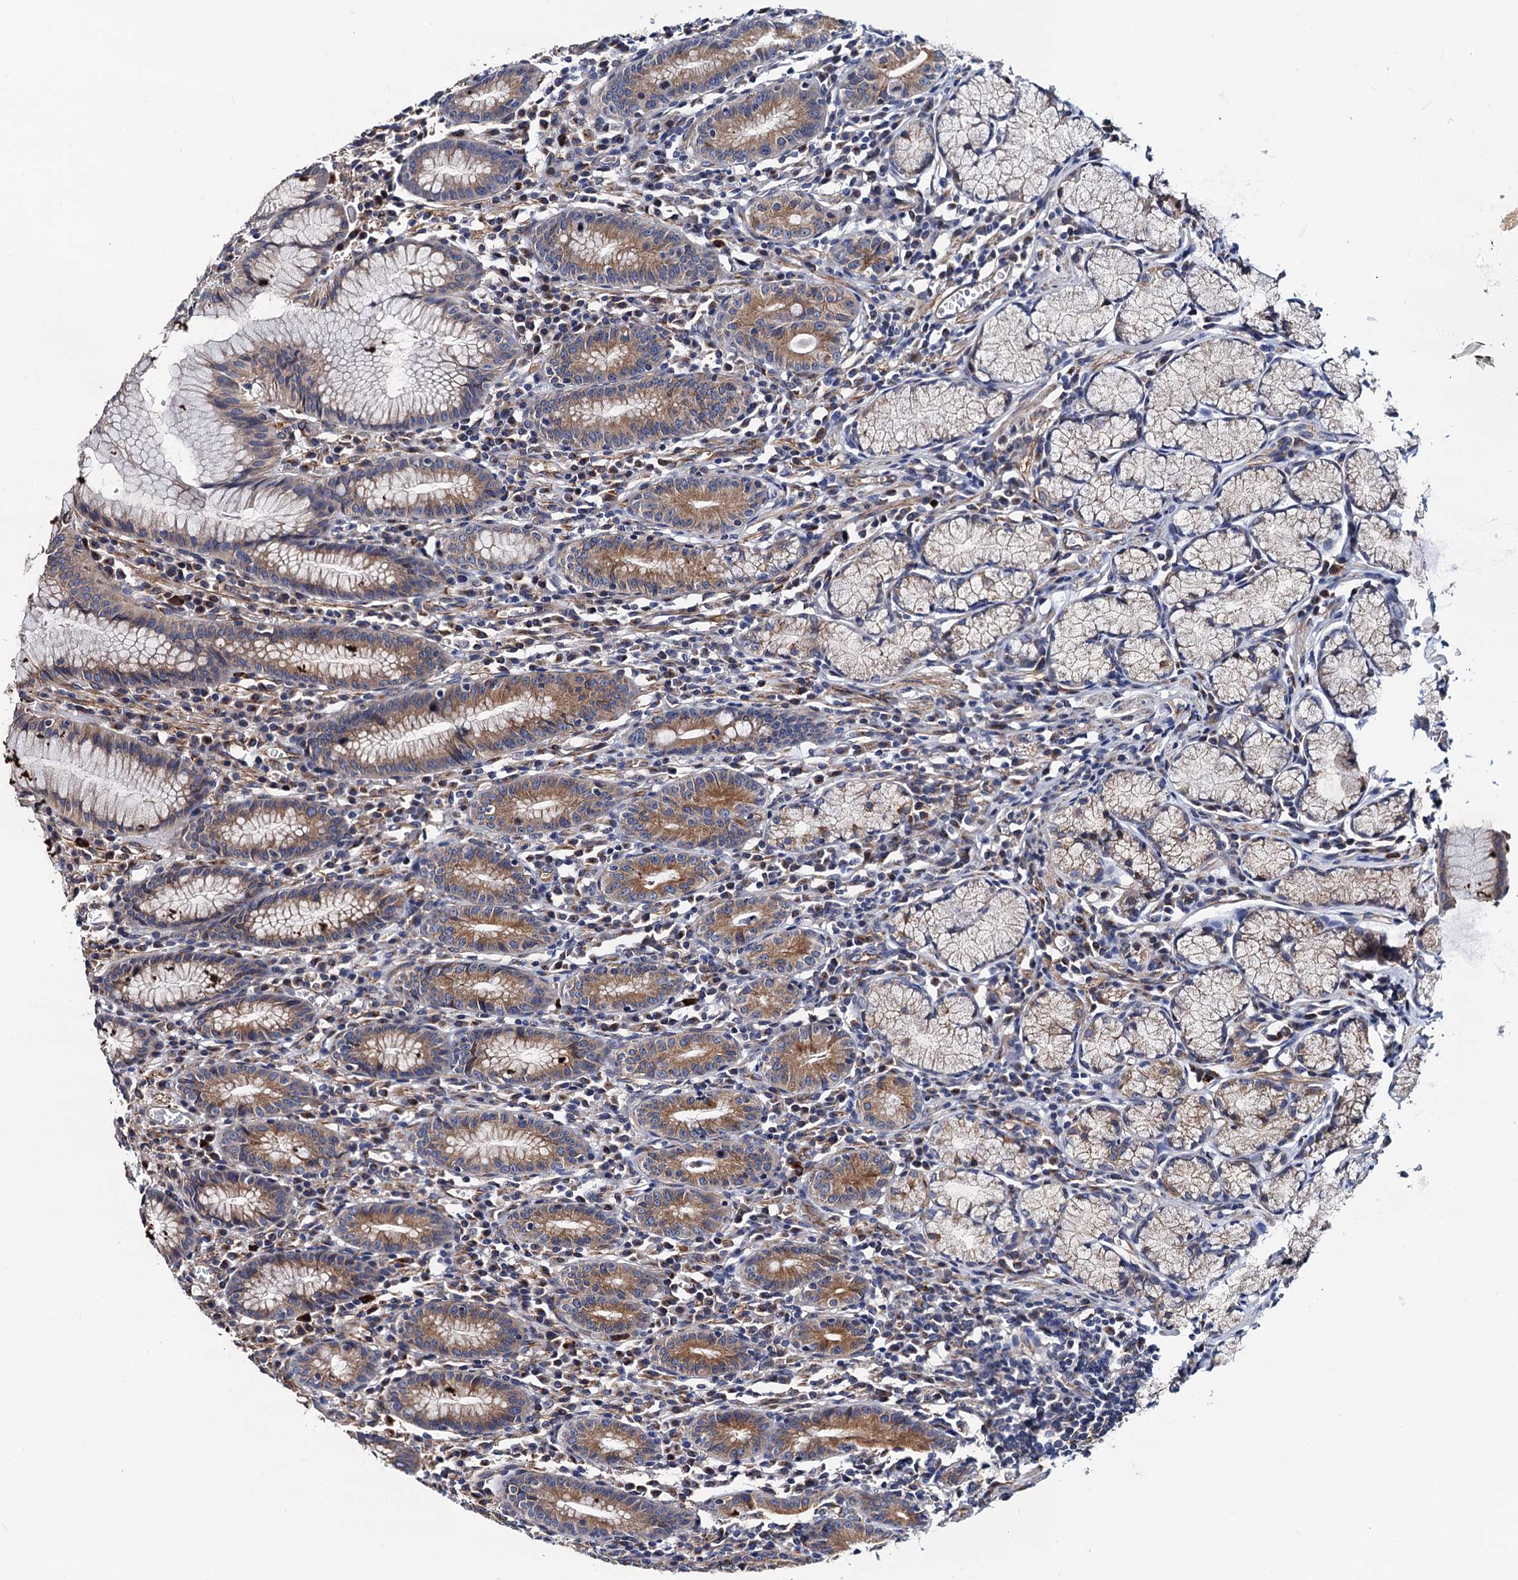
{"staining": {"intensity": "moderate", "quantity": ">75%", "location": "cytoplasmic/membranous"}, "tissue": "stomach", "cell_type": "Glandular cells", "image_type": "normal", "snomed": [{"axis": "morphology", "description": "Normal tissue, NOS"}, {"axis": "topography", "description": "Stomach"}], "caption": "A photomicrograph of human stomach stained for a protein displays moderate cytoplasmic/membranous brown staining in glandular cells.", "gene": "ZDHHC18", "patient": {"sex": "male", "age": 55}}